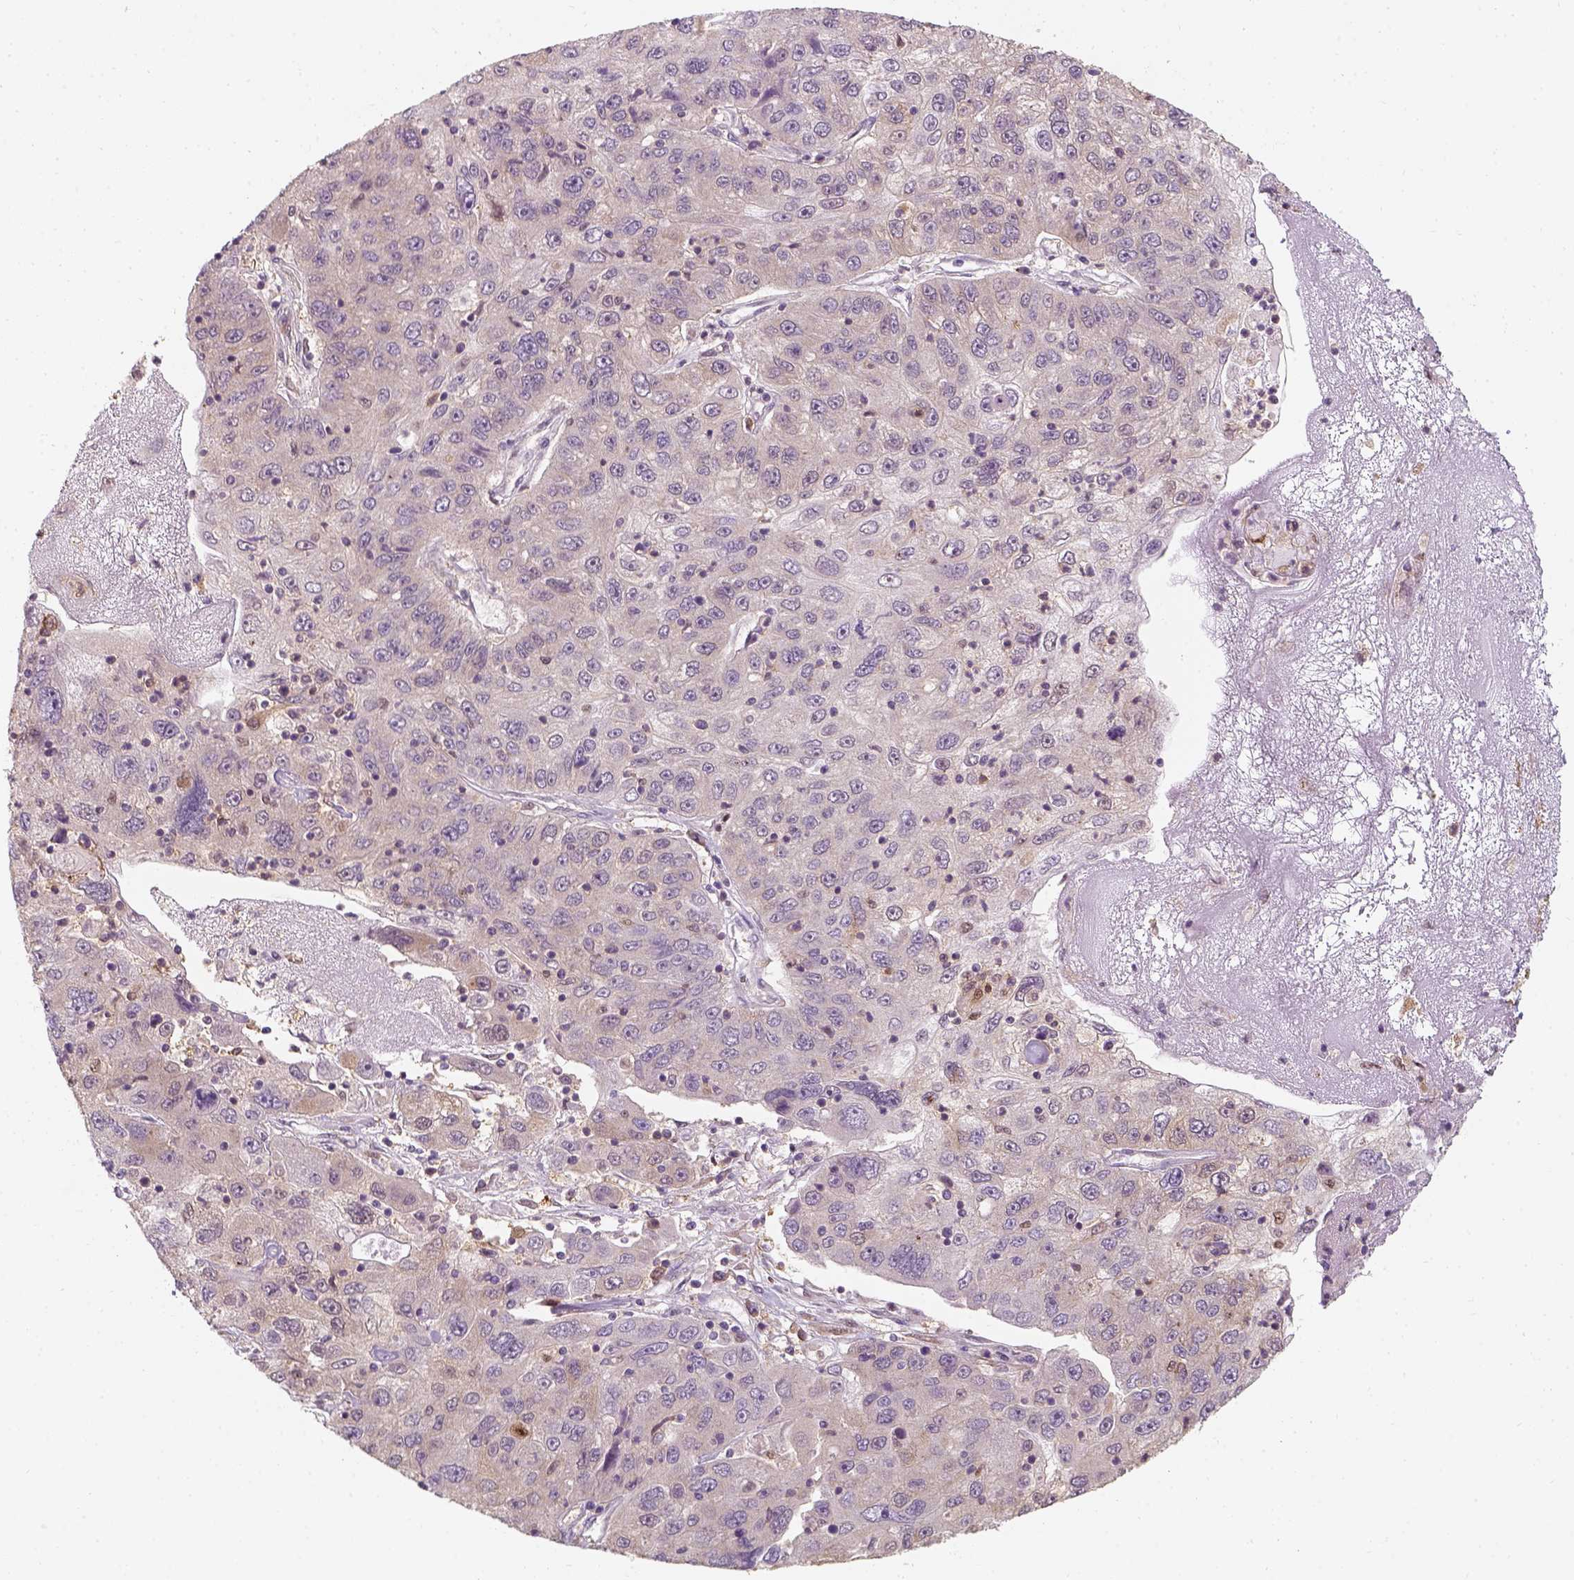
{"staining": {"intensity": "weak", "quantity": "<25%", "location": "cytoplasmic/membranous"}, "tissue": "stomach cancer", "cell_type": "Tumor cells", "image_type": "cancer", "snomed": [{"axis": "morphology", "description": "Adenocarcinoma, NOS"}, {"axis": "topography", "description": "Stomach"}], "caption": "Immunohistochemistry image of neoplastic tissue: human stomach cancer (adenocarcinoma) stained with DAB demonstrates no significant protein expression in tumor cells.", "gene": "SQSTM1", "patient": {"sex": "male", "age": 56}}